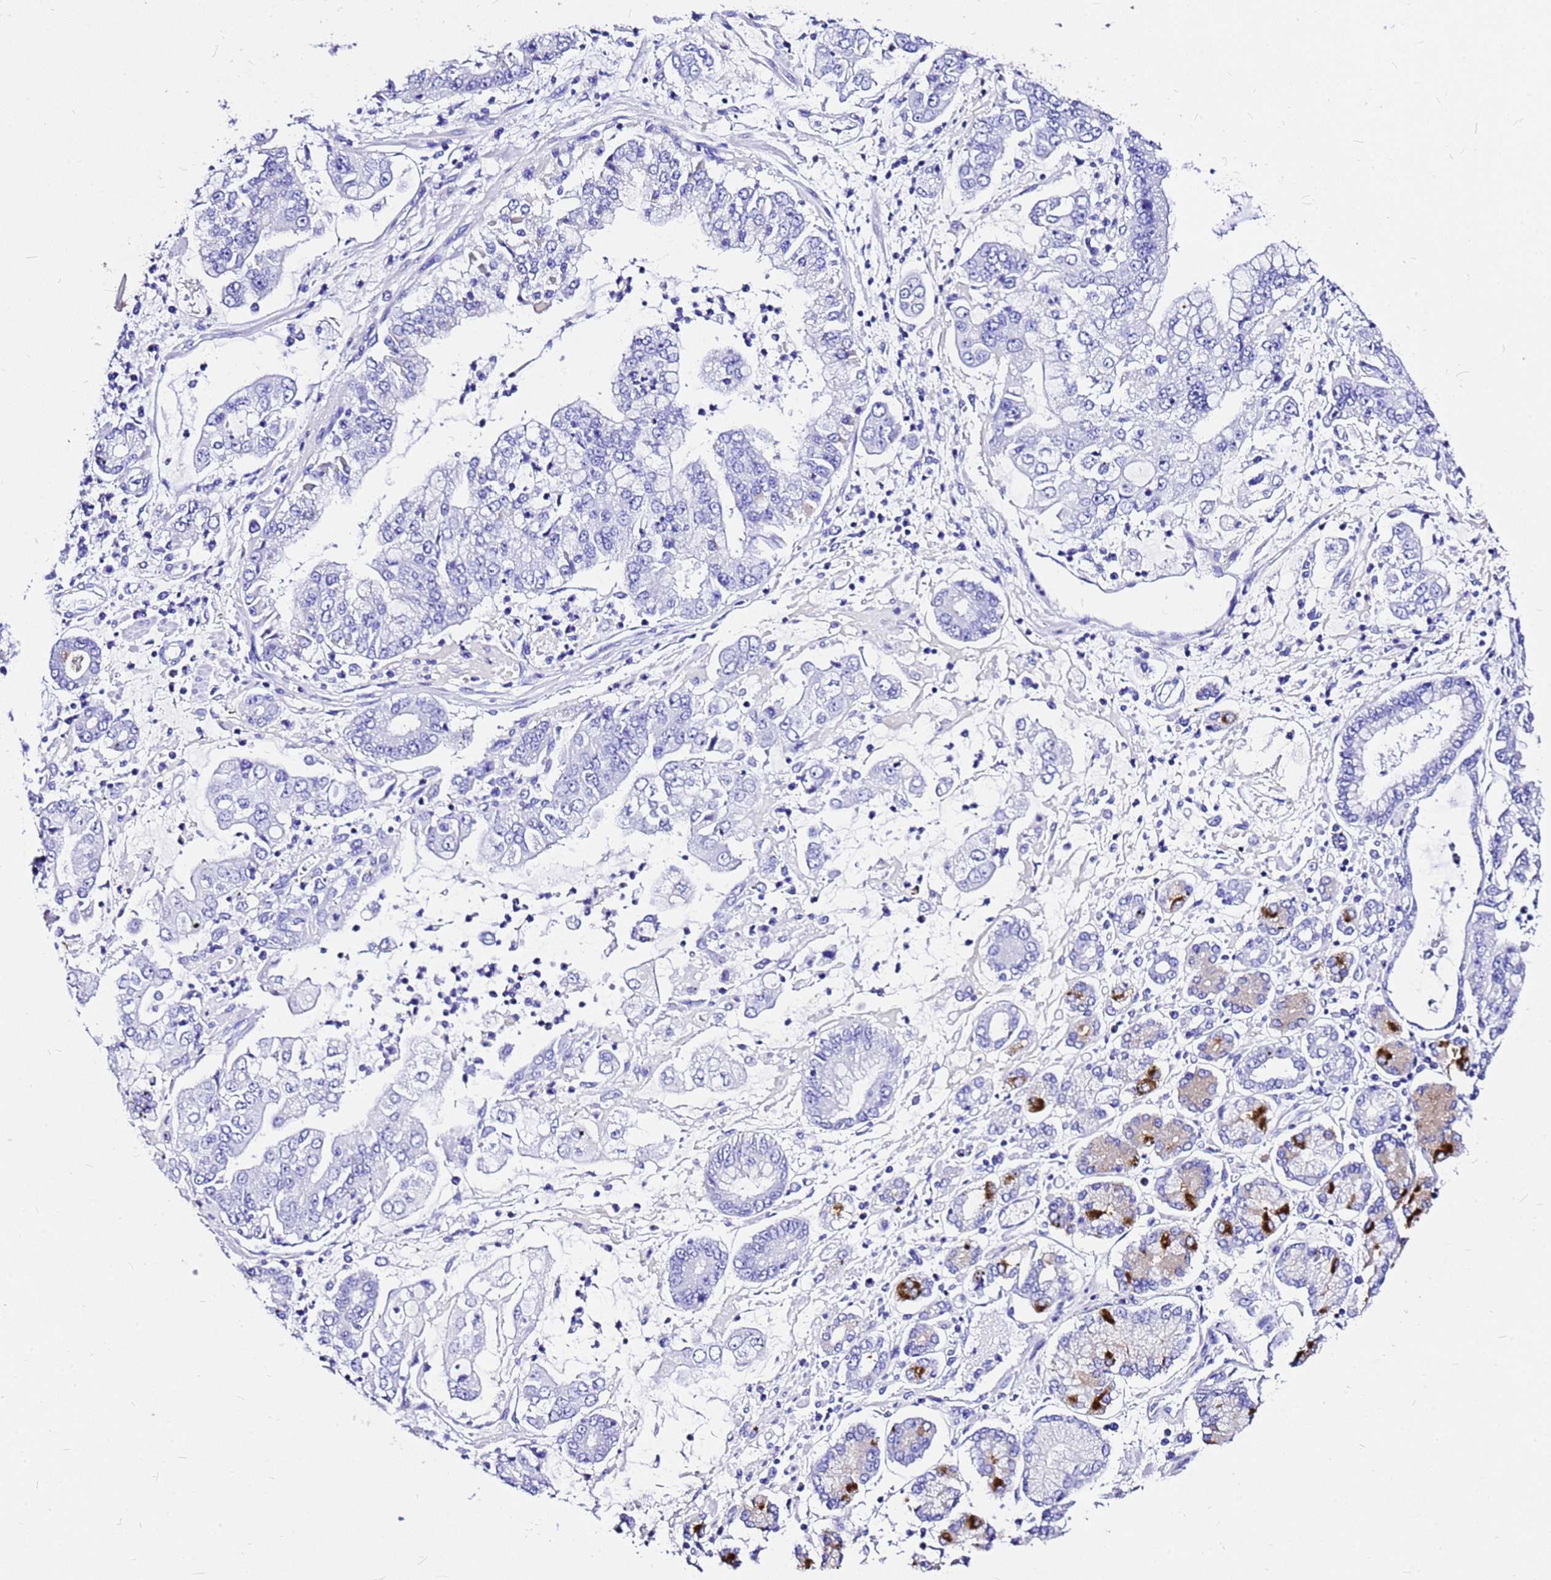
{"staining": {"intensity": "negative", "quantity": "none", "location": "none"}, "tissue": "stomach cancer", "cell_type": "Tumor cells", "image_type": "cancer", "snomed": [{"axis": "morphology", "description": "Adenocarcinoma, NOS"}, {"axis": "topography", "description": "Stomach"}], "caption": "The immunohistochemistry photomicrograph has no significant positivity in tumor cells of stomach cancer (adenocarcinoma) tissue. (DAB immunohistochemistry, high magnification).", "gene": "HERC4", "patient": {"sex": "male", "age": 76}}